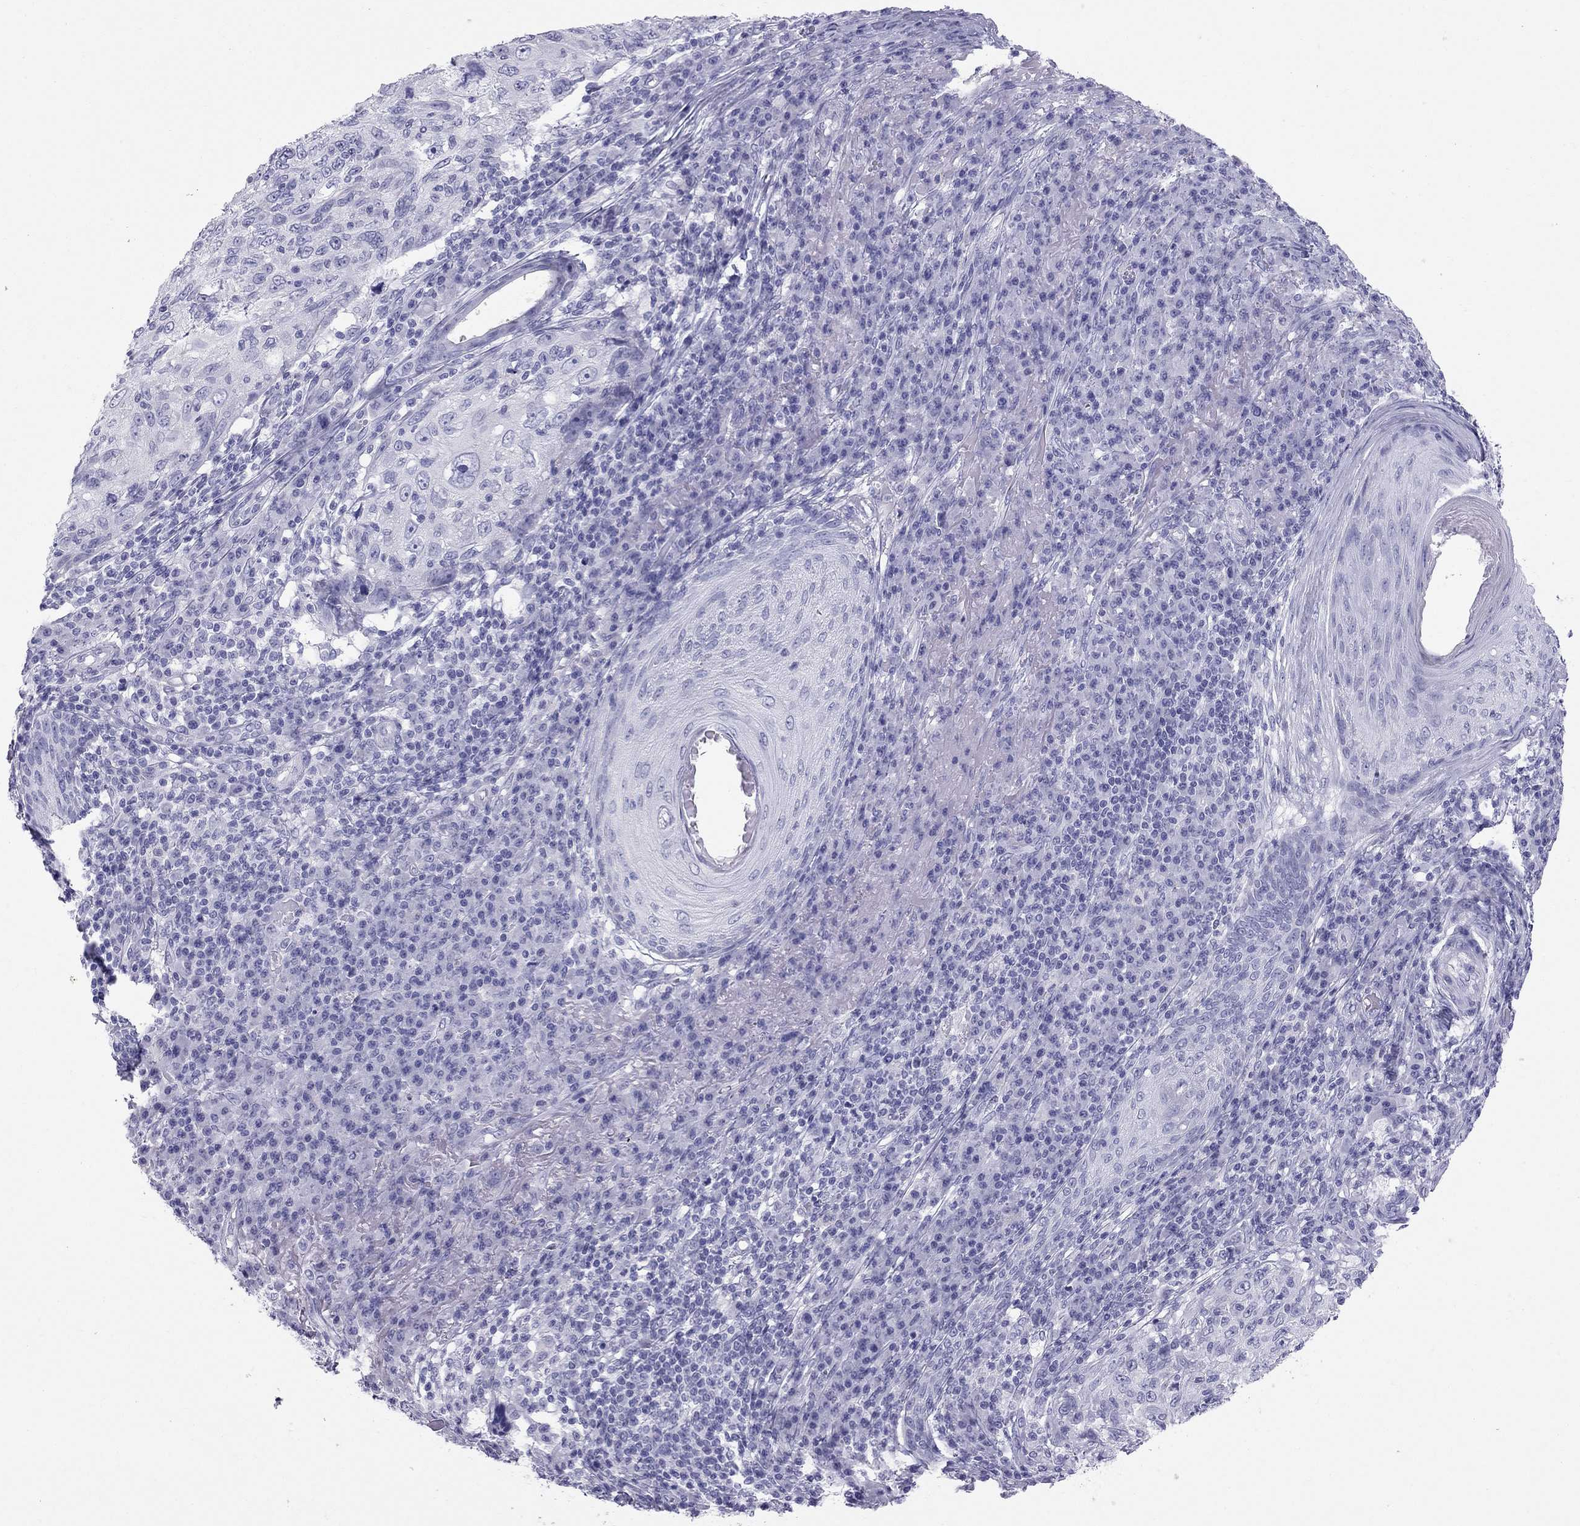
{"staining": {"intensity": "negative", "quantity": "none", "location": "none"}, "tissue": "skin cancer", "cell_type": "Tumor cells", "image_type": "cancer", "snomed": [{"axis": "morphology", "description": "Squamous cell carcinoma, NOS"}, {"axis": "topography", "description": "Skin"}], "caption": "Immunohistochemical staining of squamous cell carcinoma (skin) shows no significant expression in tumor cells.", "gene": "TRPM3", "patient": {"sex": "male", "age": 92}}